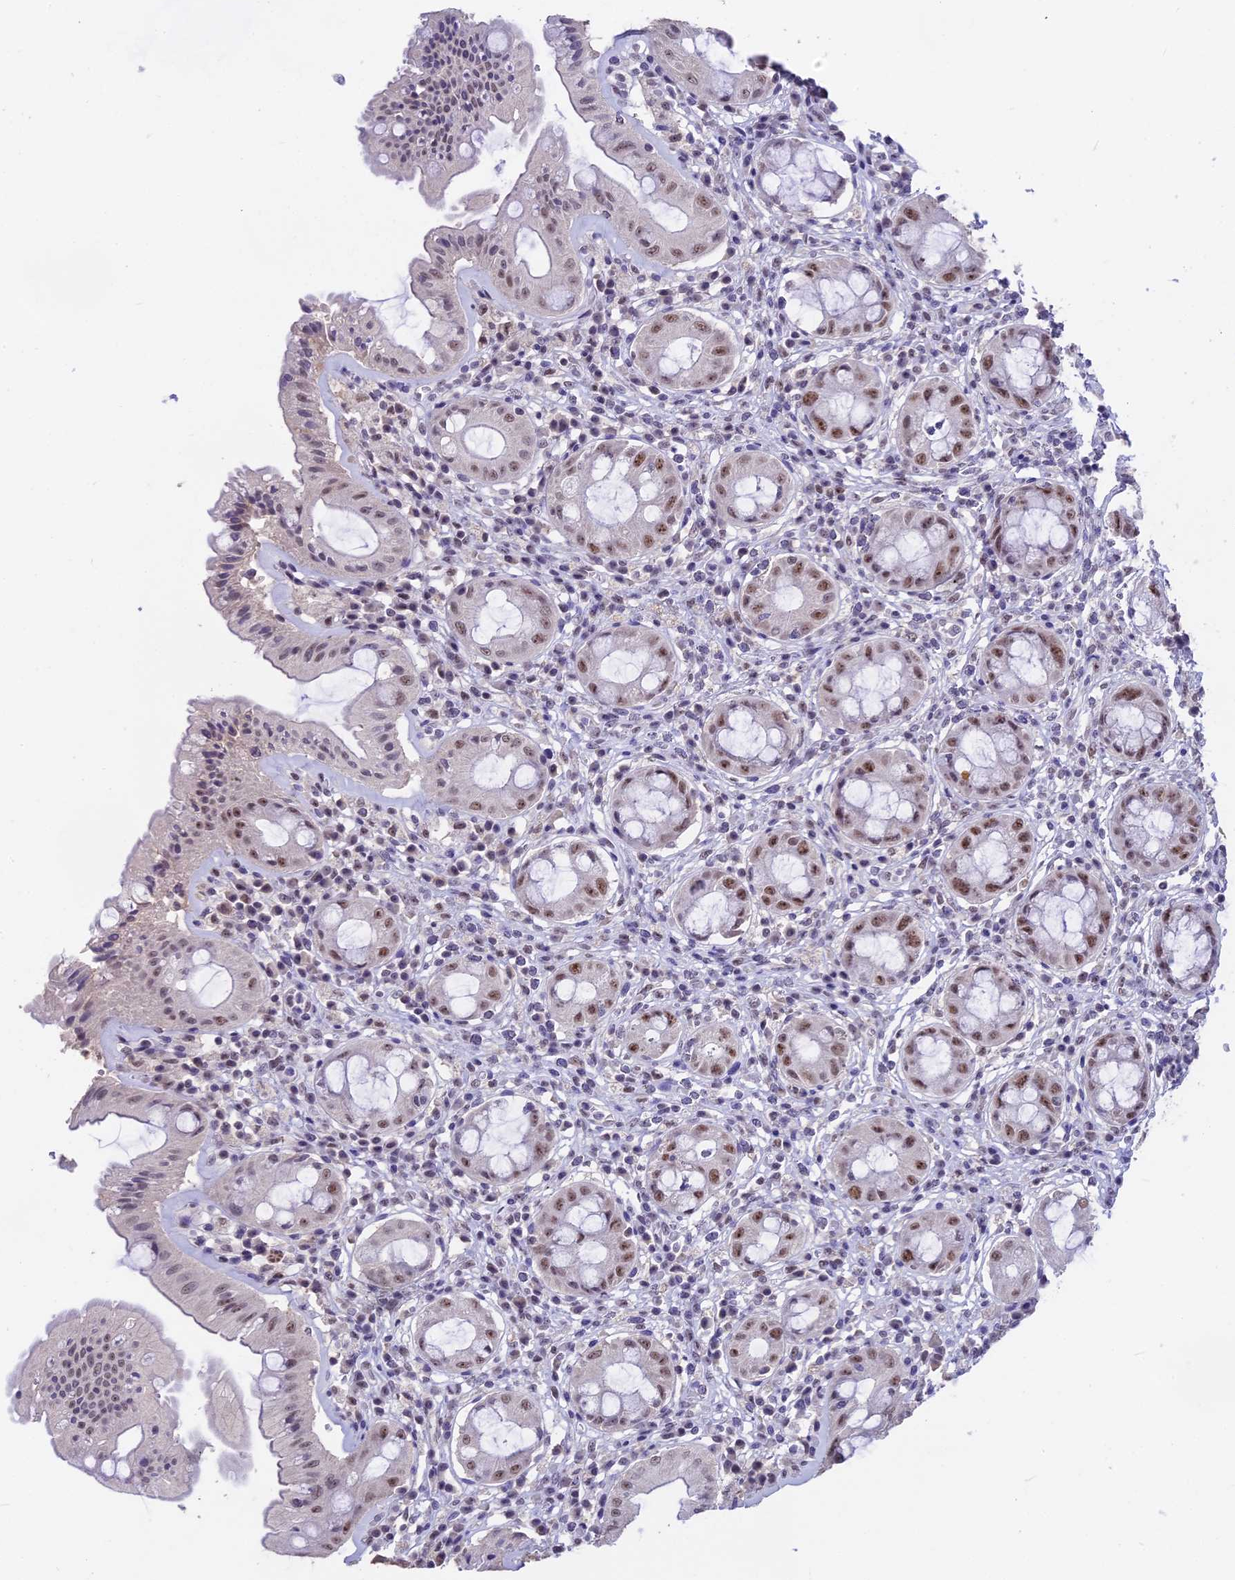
{"staining": {"intensity": "moderate", "quantity": ">75%", "location": "nuclear"}, "tissue": "rectum", "cell_type": "Glandular cells", "image_type": "normal", "snomed": [{"axis": "morphology", "description": "Normal tissue, NOS"}, {"axis": "topography", "description": "Rectum"}], "caption": "Immunohistochemical staining of normal rectum displays medium levels of moderate nuclear positivity in approximately >75% of glandular cells.", "gene": "SETD2", "patient": {"sex": "female", "age": 57}}